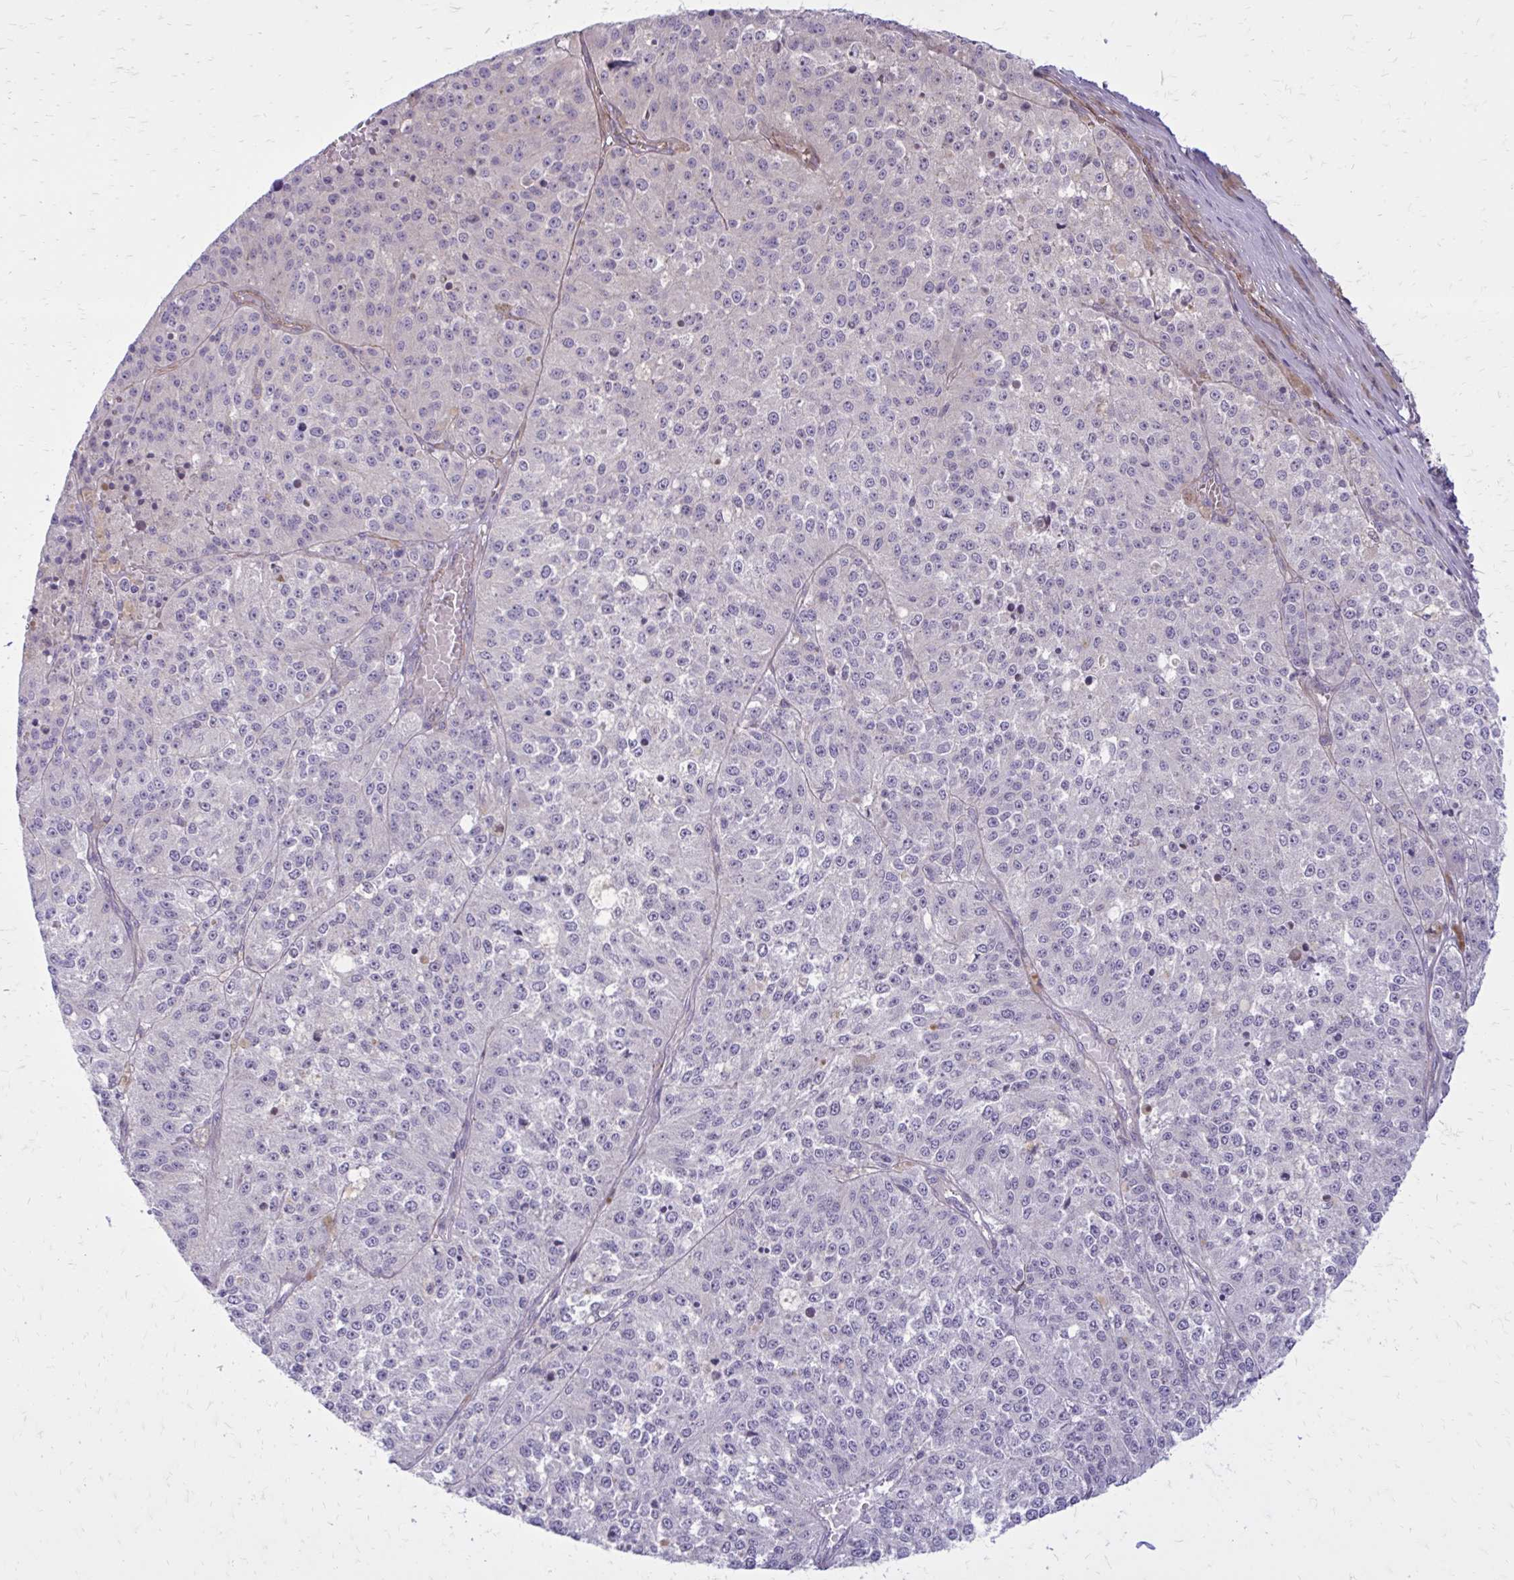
{"staining": {"intensity": "negative", "quantity": "none", "location": "none"}, "tissue": "melanoma", "cell_type": "Tumor cells", "image_type": "cancer", "snomed": [{"axis": "morphology", "description": "Malignant melanoma, Metastatic site"}, {"axis": "topography", "description": "Lymph node"}], "caption": "Tumor cells are negative for protein expression in human melanoma. The staining is performed using DAB (3,3'-diaminobenzidine) brown chromogen with nuclei counter-stained in using hematoxylin.", "gene": "FAP", "patient": {"sex": "female", "age": 64}}